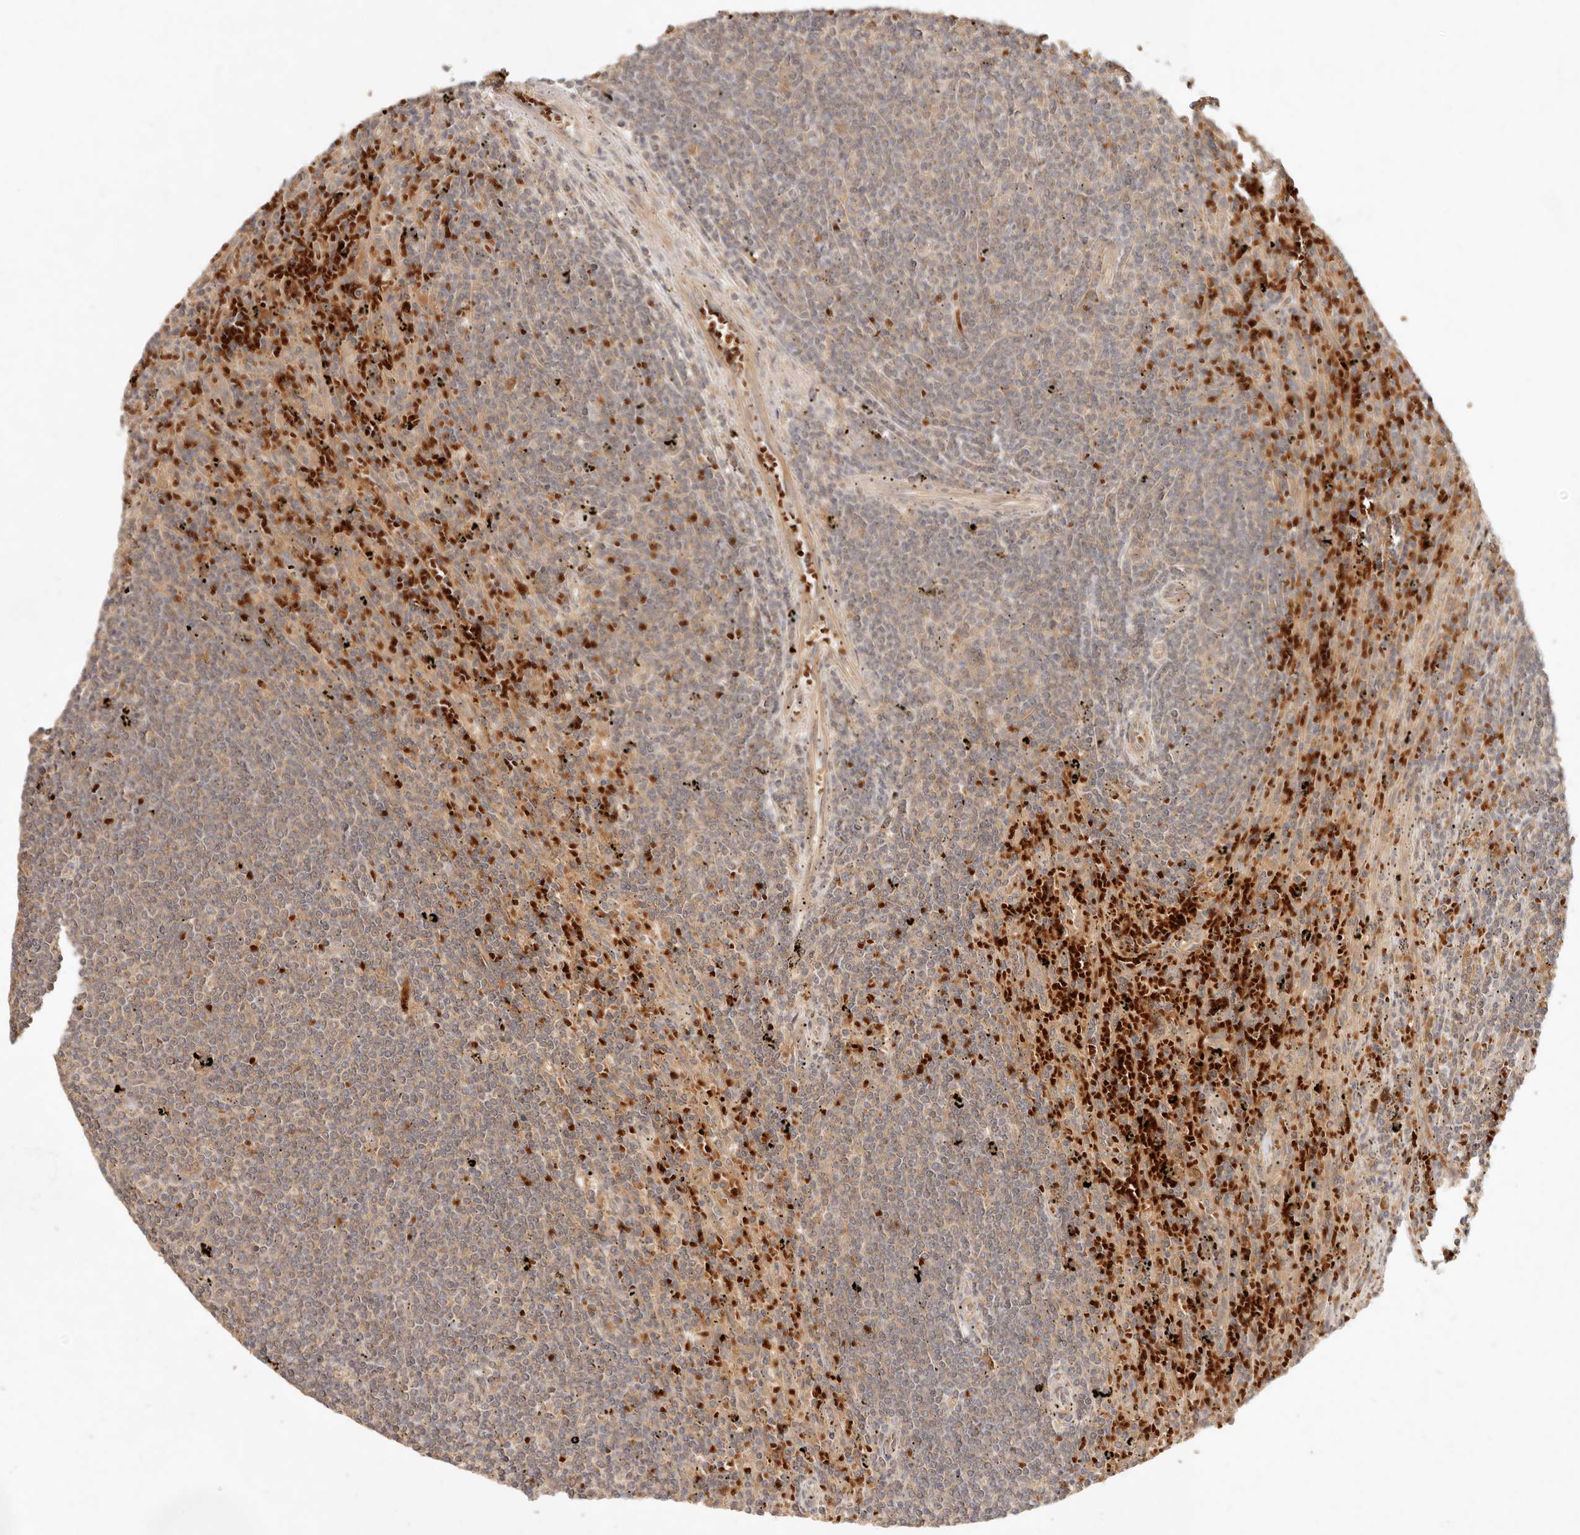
{"staining": {"intensity": "weak", "quantity": ">75%", "location": "cytoplasmic/membranous"}, "tissue": "lymphoma", "cell_type": "Tumor cells", "image_type": "cancer", "snomed": [{"axis": "morphology", "description": "Malignant lymphoma, non-Hodgkin's type, Low grade"}, {"axis": "topography", "description": "Spleen"}], "caption": "Protein expression analysis of low-grade malignant lymphoma, non-Hodgkin's type displays weak cytoplasmic/membranous positivity in approximately >75% of tumor cells.", "gene": "FREM2", "patient": {"sex": "male", "age": 76}}